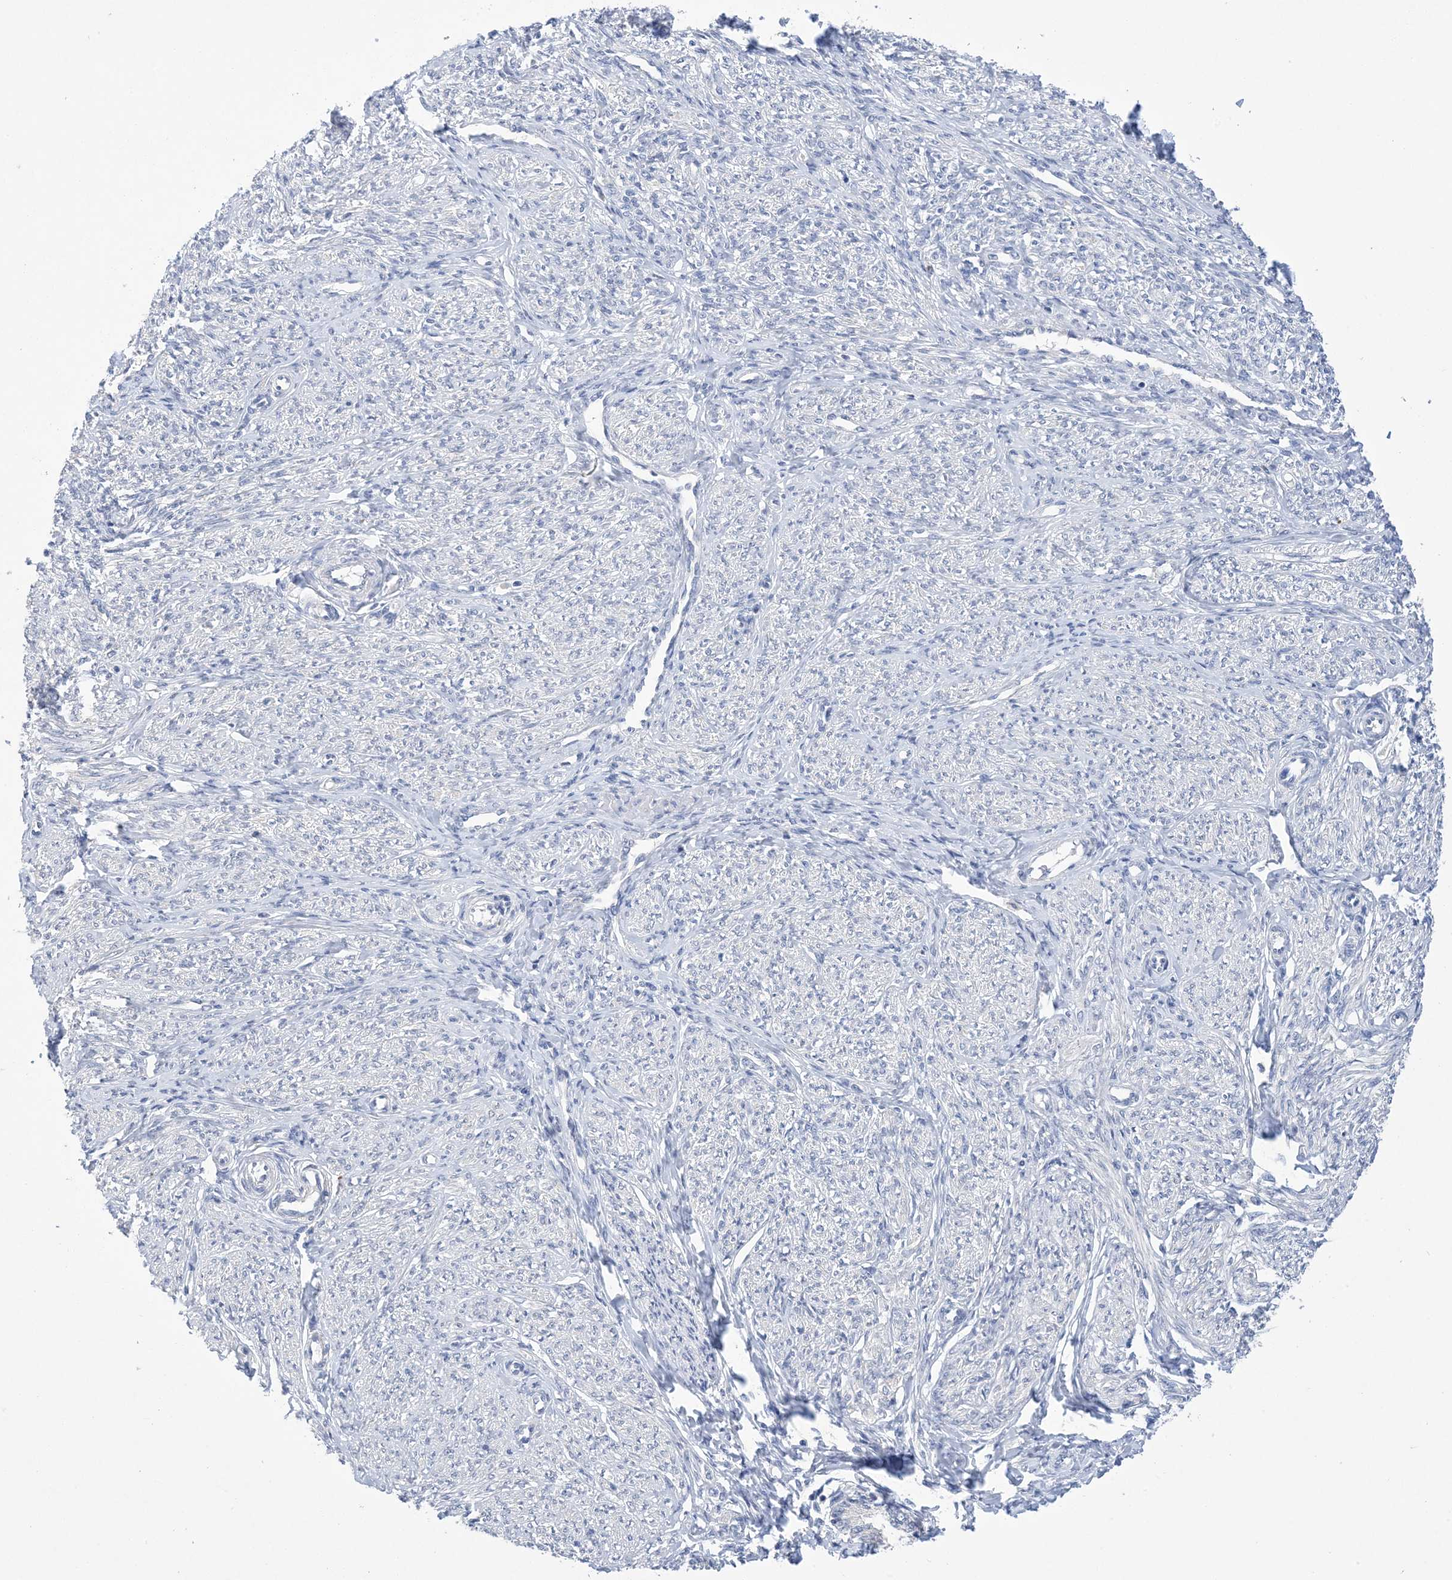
{"staining": {"intensity": "negative", "quantity": "none", "location": "none"}, "tissue": "endometrium", "cell_type": "Cells in endometrial stroma", "image_type": "normal", "snomed": [{"axis": "morphology", "description": "Normal tissue, NOS"}, {"axis": "topography", "description": "Endometrium"}], "caption": "DAB (3,3'-diaminobenzidine) immunohistochemical staining of unremarkable human endometrium demonstrates no significant positivity in cells in endometrial stroma. The staining is performed using DAB brown chromogen with nuclei counter-stained in using hematoxylin.", "gene": "DSC3", "patient": {"sex": "female", "age": 72}}